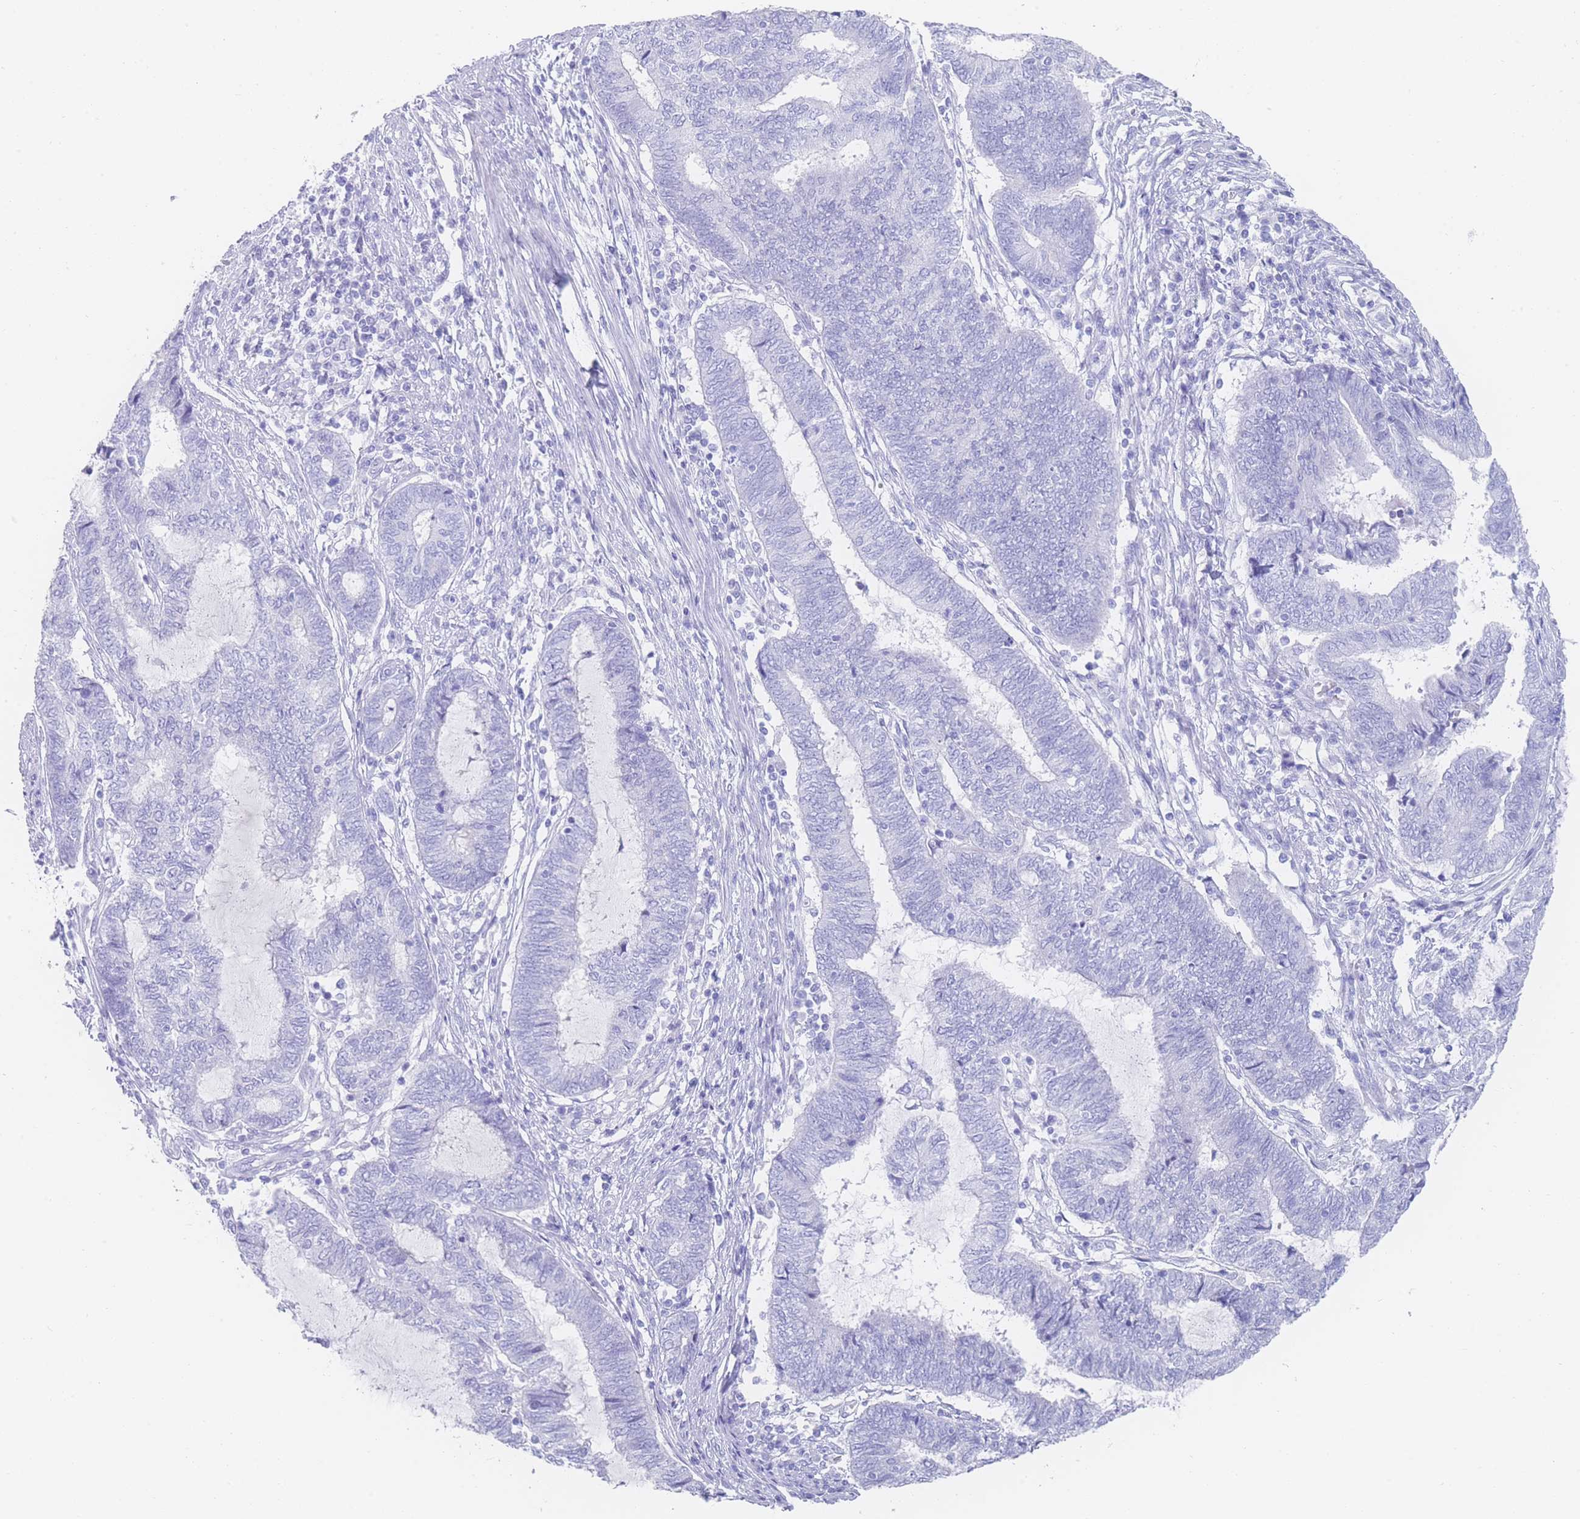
{"staining": {"intensity": "negative", "quantity": "none", "location": "none"}, "tissue": "endometrial cancer", "cell_type": "Tumor cells", "image_type": "cancer", "snomed": [{"axis": "morphology", "description": "Adenocarcinoma, NOS"}, {"axis": "topography", "description": "Uterus"}, {"axis": "topography", "description": "Endometrium"}], "caption": "IHC of human endometrial cancer shows no positivity in tumor cells.", "gene": "LRRC37A", "patient": {"sex": "female", "age": 70}}